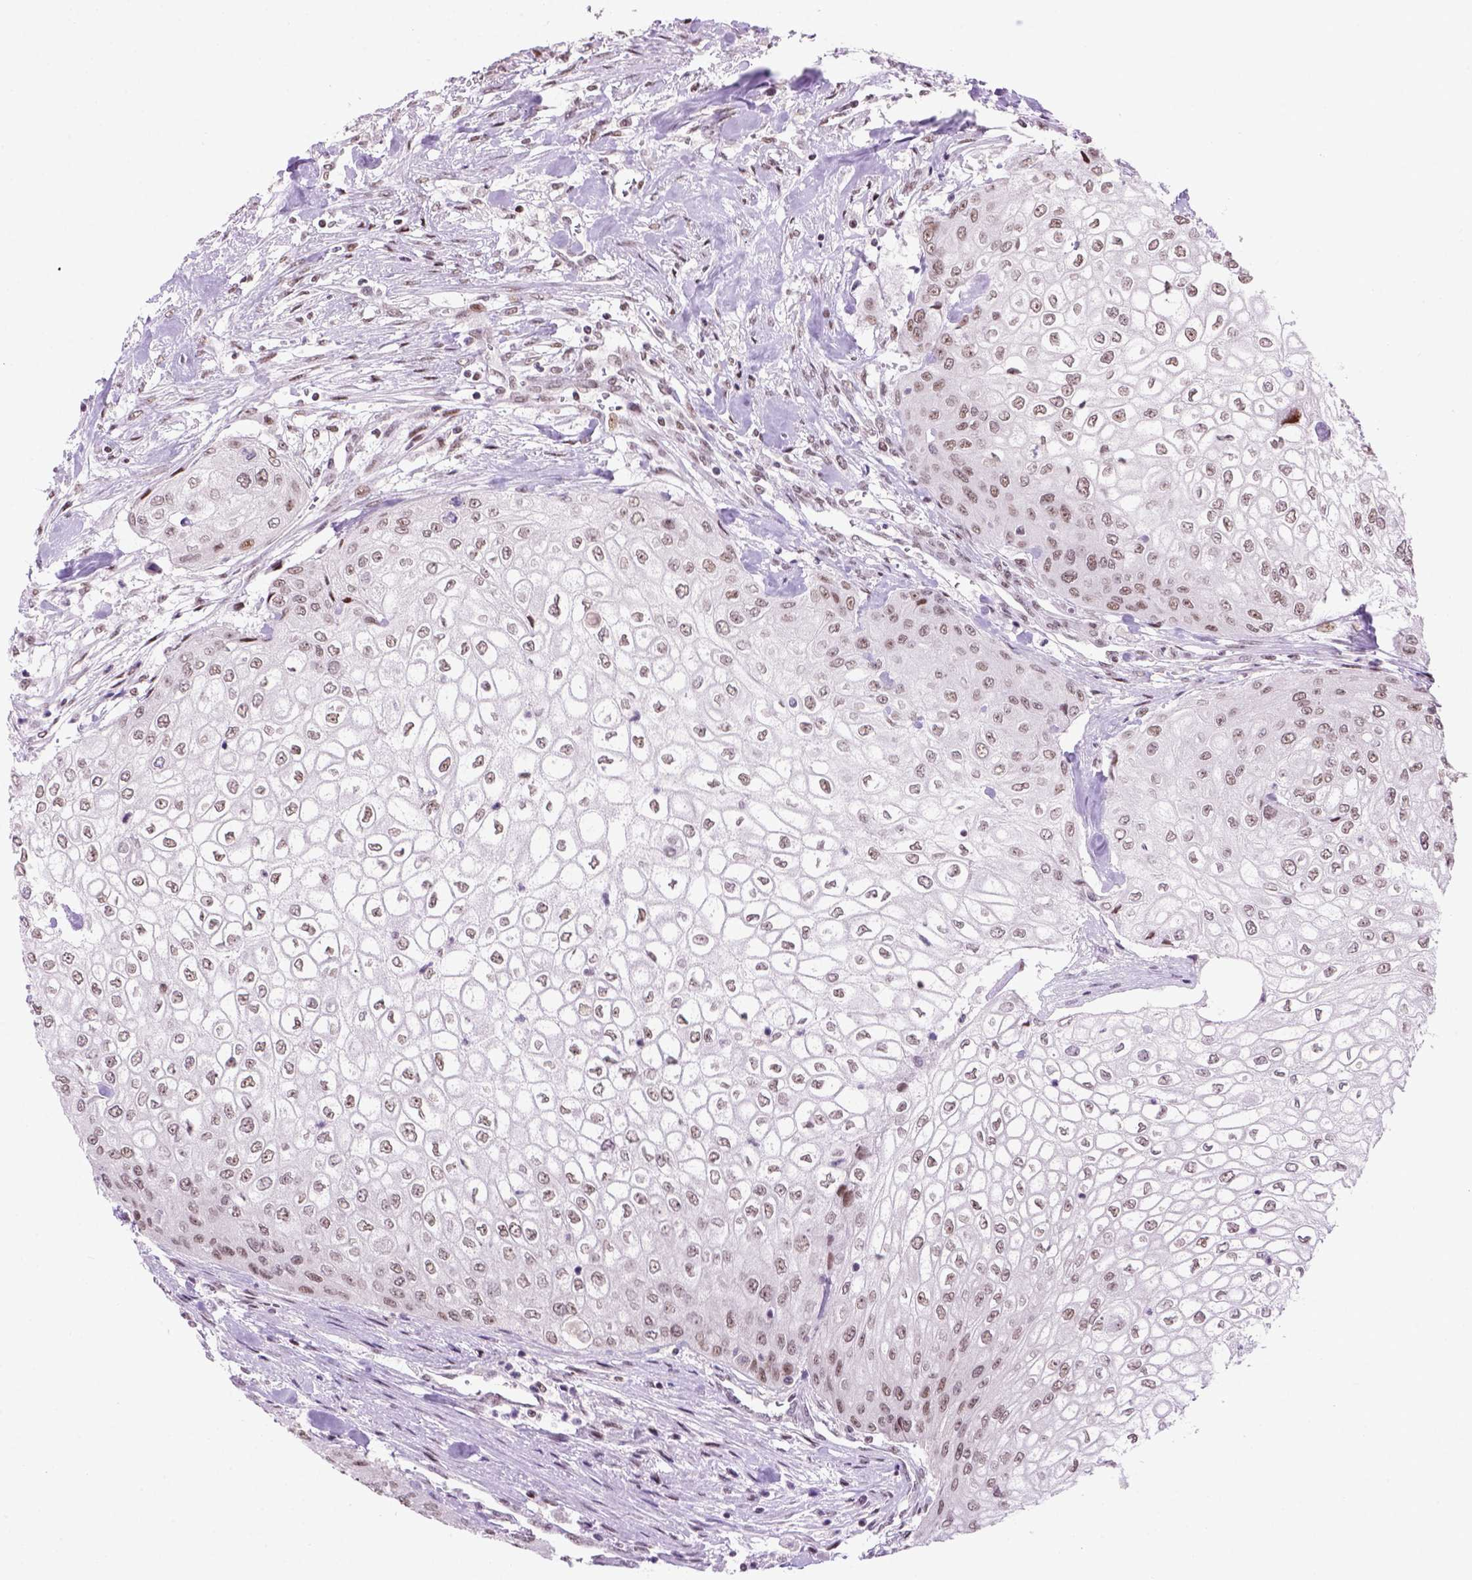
{"staining": {"intensity": "moderate", "quantity": "<25%", "location": "nuclear"}, "tissue": "urothelial cancer", "cell_type": "Tumor cells", "image_type": "cancer", "snomed": [{"axis": "morphology", "description": "Urothelial carcinoma, High grade"}, {"axis": "topography", "description": "Urinary bladder"}], "caption": "IHC image of neoplastic tissue: human urothelial carcinoma (high-grade) stained using immunohistochemistry (IHC) displays low levels of moderate protein expression localized specifically in the nuclear of tumor cells, appearing as a nuclear brown color.", "gene": "TBPL1", "patient": {"sex": "male", "age": 62}}